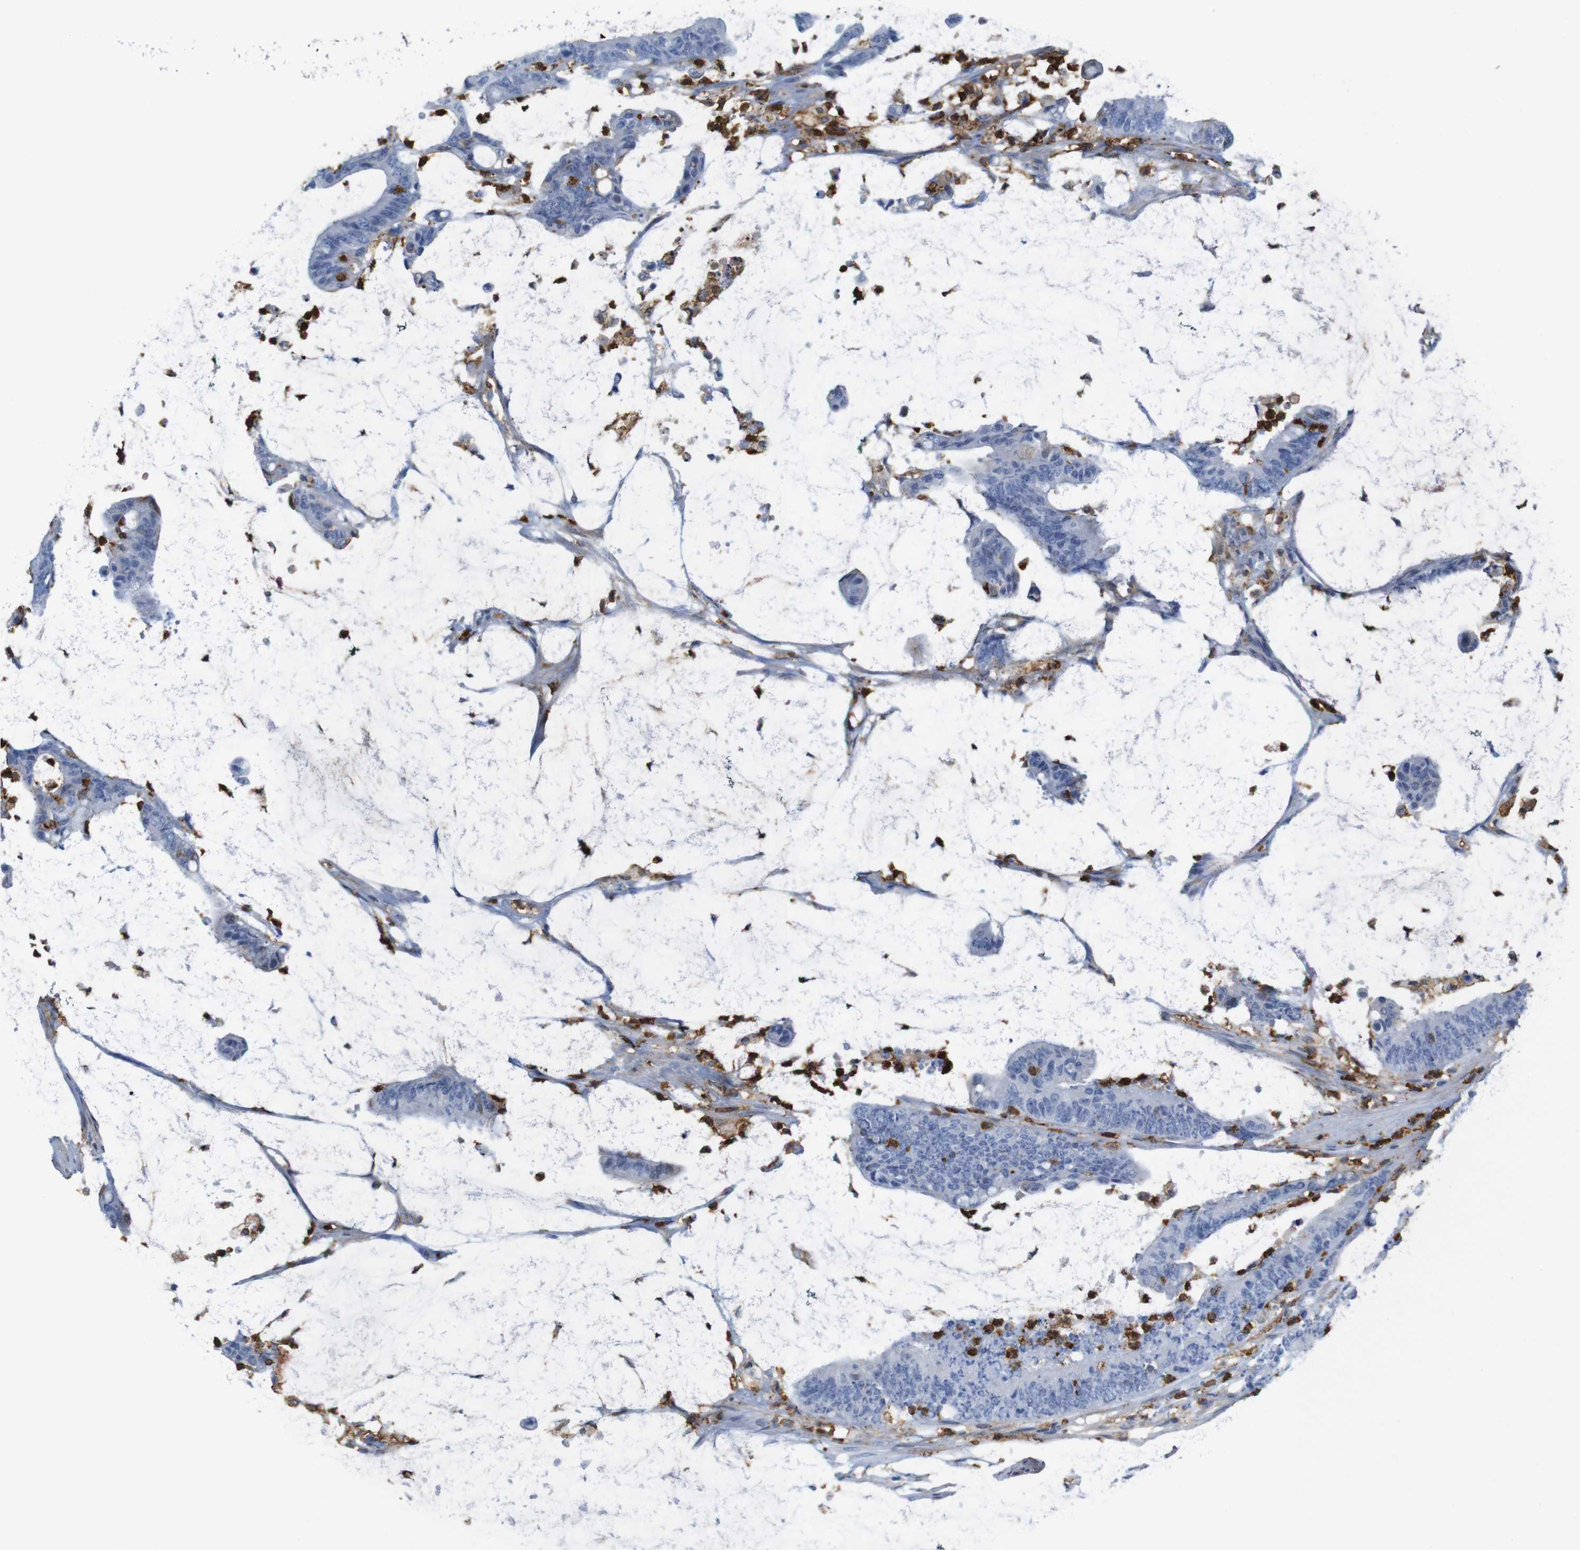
{"staining": {"intensity": "negative", "quantity": "none", "location": "none"}, "tissue": "colorectal cancer", "cell_type": "Tumor cells", "image_type": "cancer", "snomed": [{"axis": "morphology", "description": "Adenocarcinoma, NOS"}, {"axis": "topography", "description": "Rectum"}], "caption": "The immunohistochemistry micrograph has no significant positivity in tumor cells of colorectal adenocarcinoma tissue.", "gene": "ANXA1", "patient": {"sex": "female", "age": 66}}